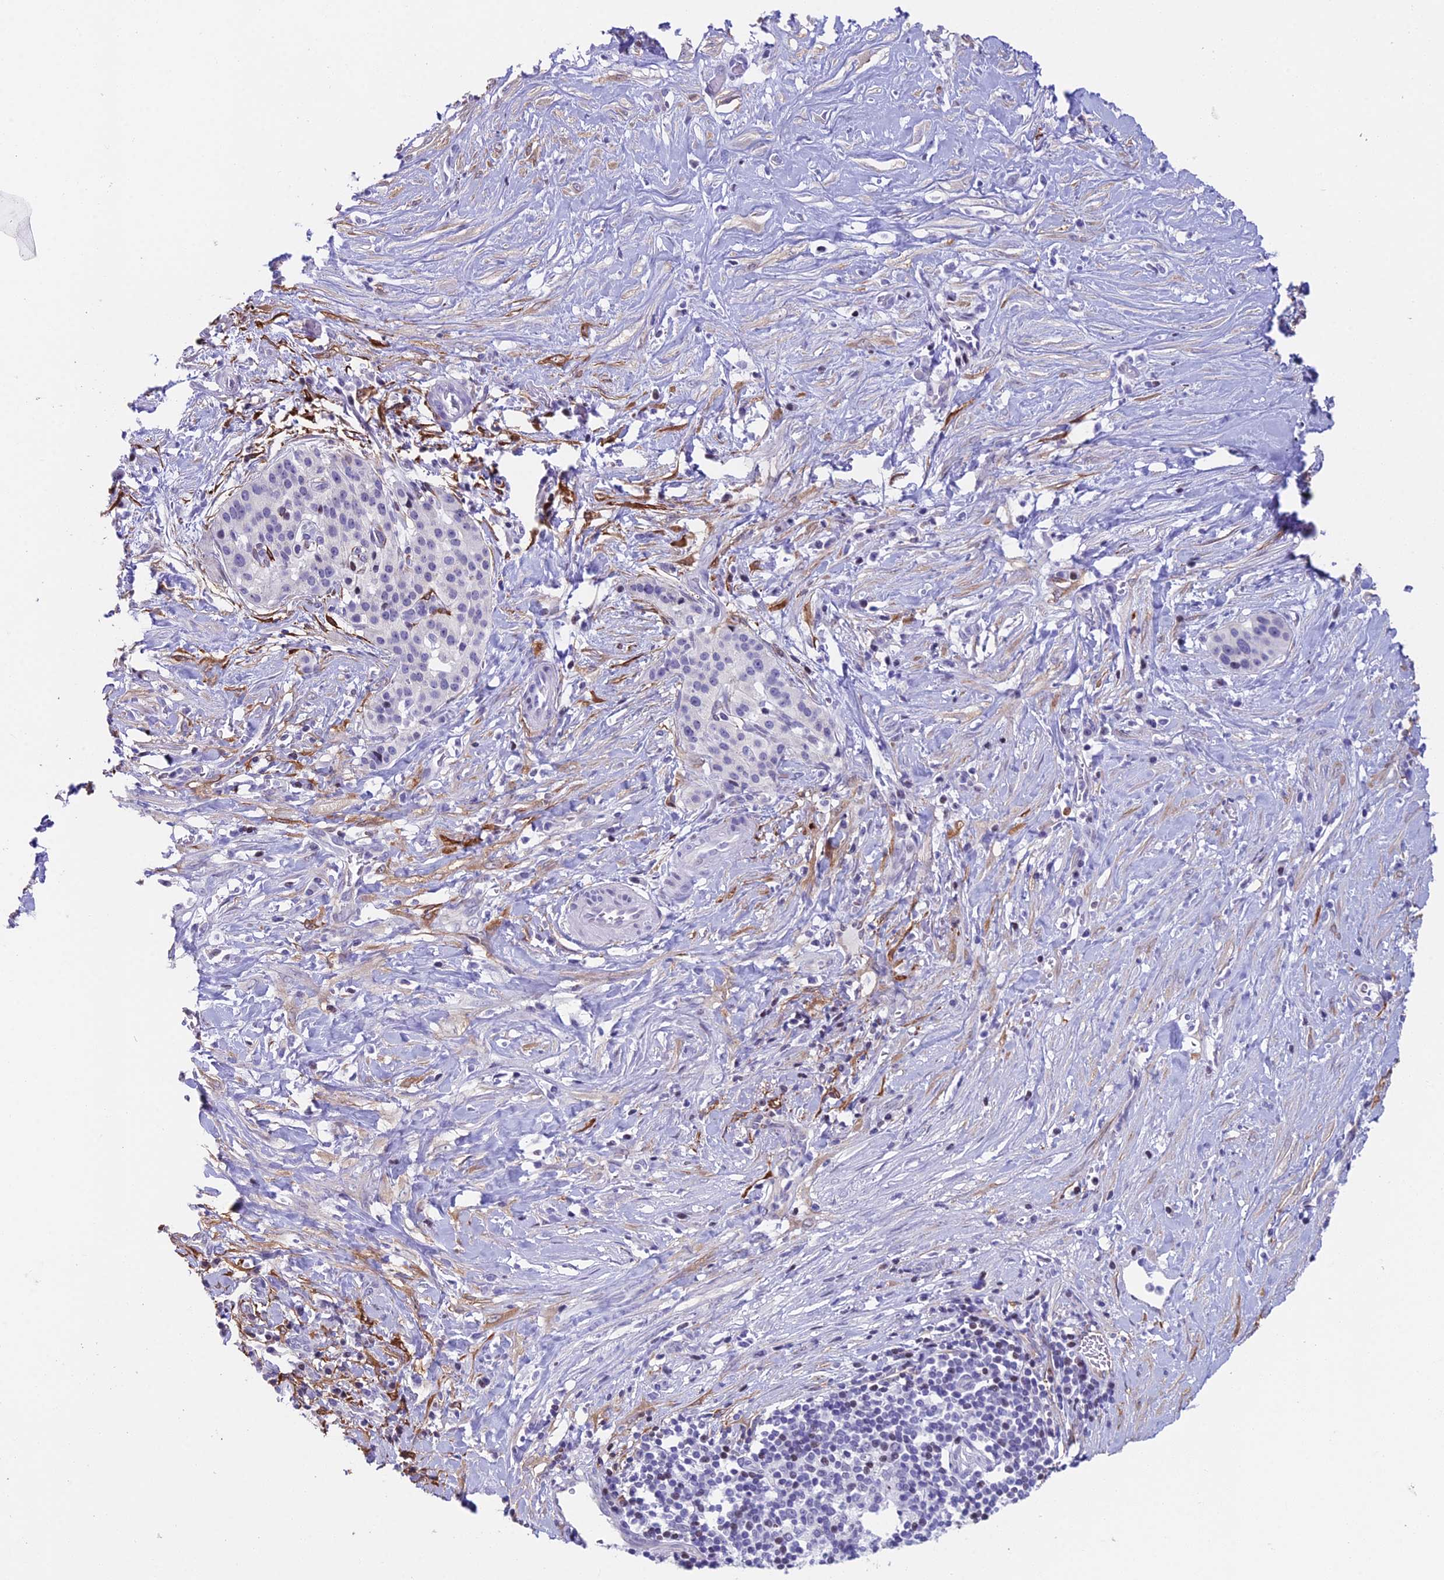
{"staining": {"intensity": "negative", "quantity": "none", "location": "none"}, "tissue": "pancreatic cancer", "cell_type": "Tumor cells", "image_type": "cancer", "snomed": [{"axis": "morphology", "description": "Adenocarcinoma, NOS"}, {"axis": "topography", "description": "Pancreas"}], "caption": "Image shows no significant protein staining in tumor cells of adenocarcinoma (pancreatic).", "gene": "CC2D2A", "patient": {"sex": "male", "age": 73}}